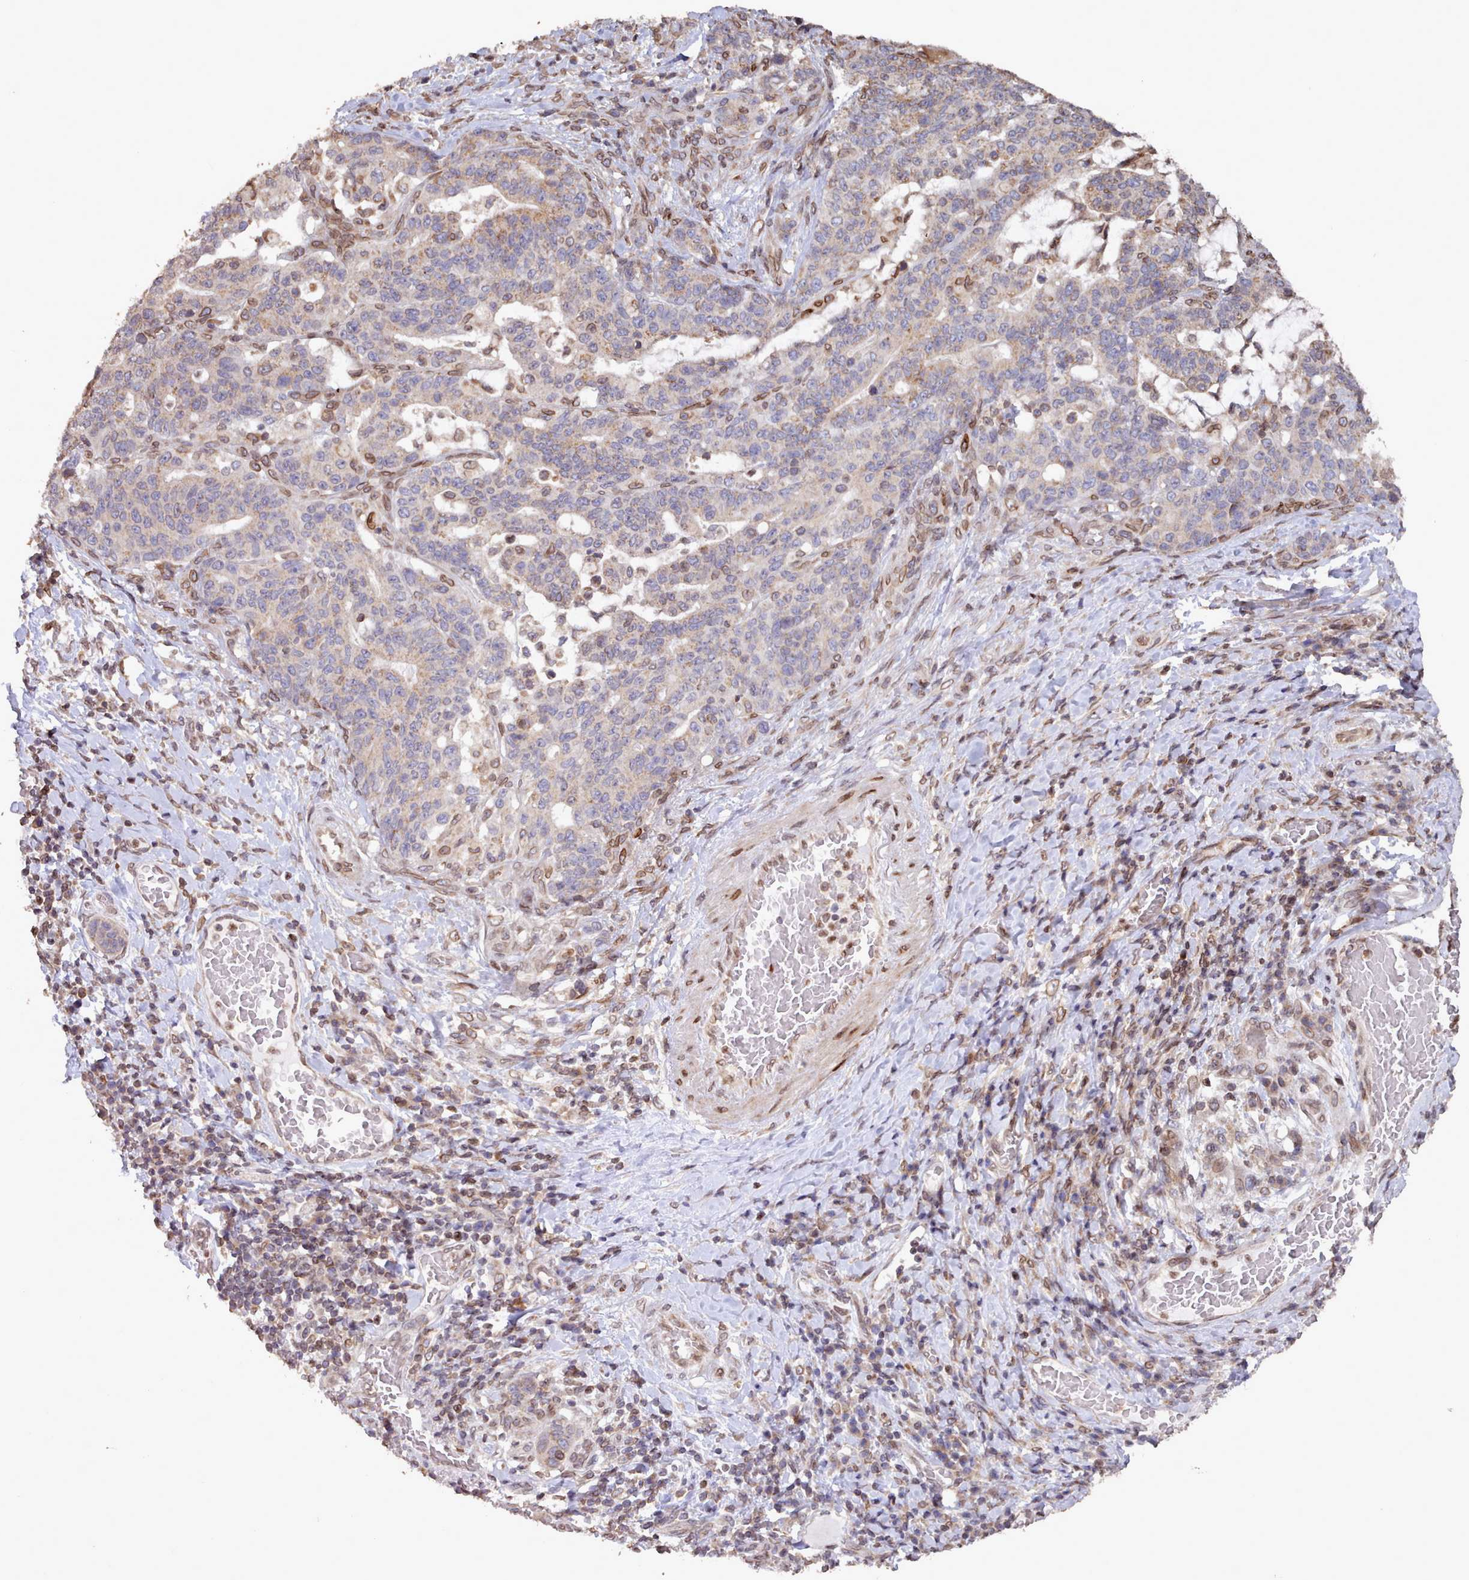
{"staining": {"intensity": "weak", "quantity": "<25%", "location": "cytoplasmic/membranous"}, "tissue": "stomach cancer", "cell_type": "Tumor cells", "image_type": "cancer", "snomed": [{"axis": "morphology", "description": "Normal tissue, NOS"}, {"axis": "morphology", "description": "Adenocarcinoma, NOS"}, {"axis": "topography", "description": "Stomach"}], "caption": "This photomicrograph is of stomach cancer (adenocarcinoma) stained with immunohistochemistry to label a protein in brown with the nuclei are counter-stained blue. There is no positivity in tumor cells.", "gene": "TOR1AIP1", "patient": {"sex": "female", "age": 64}}